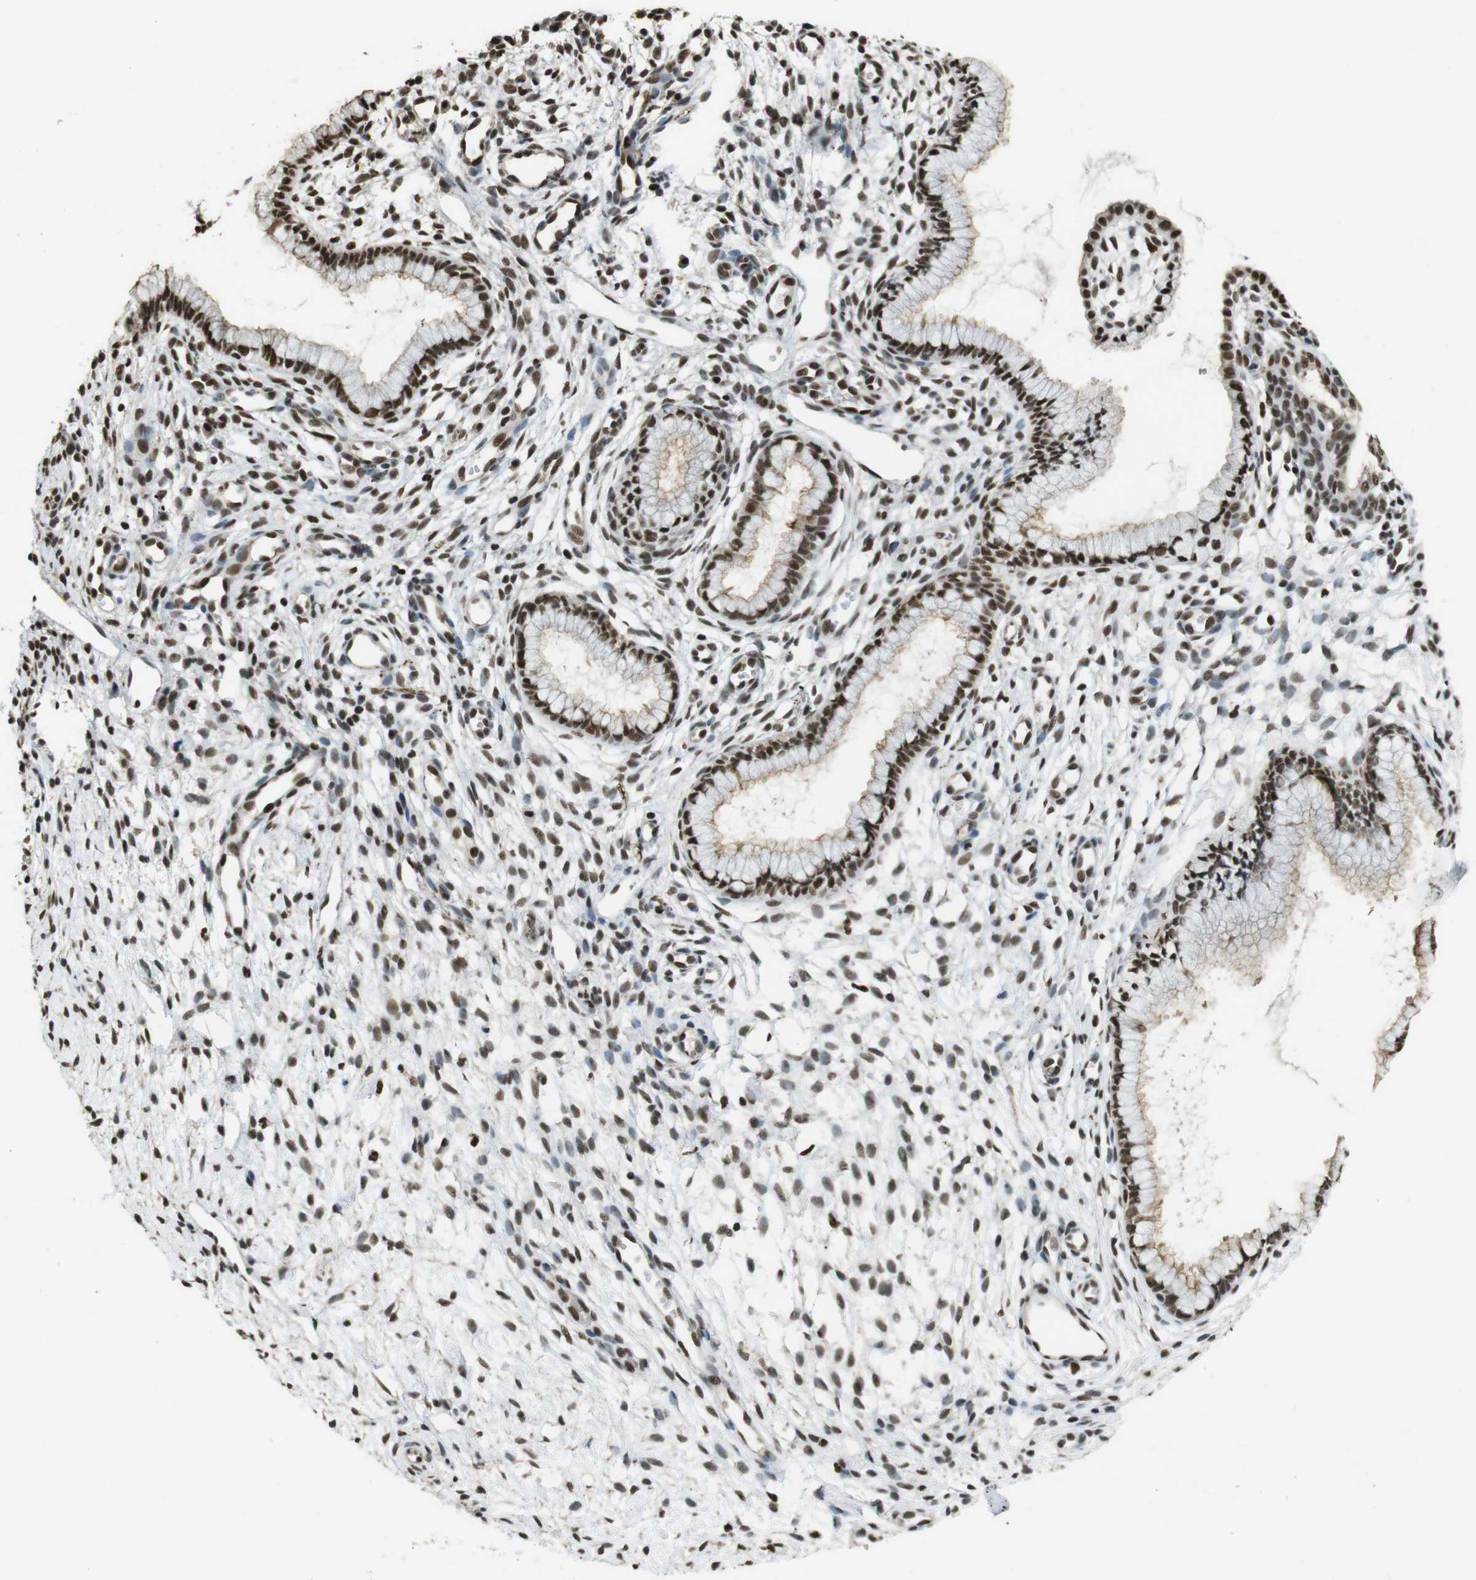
{"staining": {"intensity": "strong", "quantity": ">75%", "location": "nuclear"}, "tissue": "cervix", "cell_type": "Glandular cells", "image_type": "normal", "snomed": [{"axis": "morphology", "description": "Normal tissue, NOS"}, {"axis": "topography", "description": "Cervix"}], "caption": "An image showing strong nuclear positivity in about >75% of glandular cells in benign cervix, as visualized by brown immunohistochemical staining.", "gene": "CSNK2B", "patient": {"sex": "female", "age": 65}}